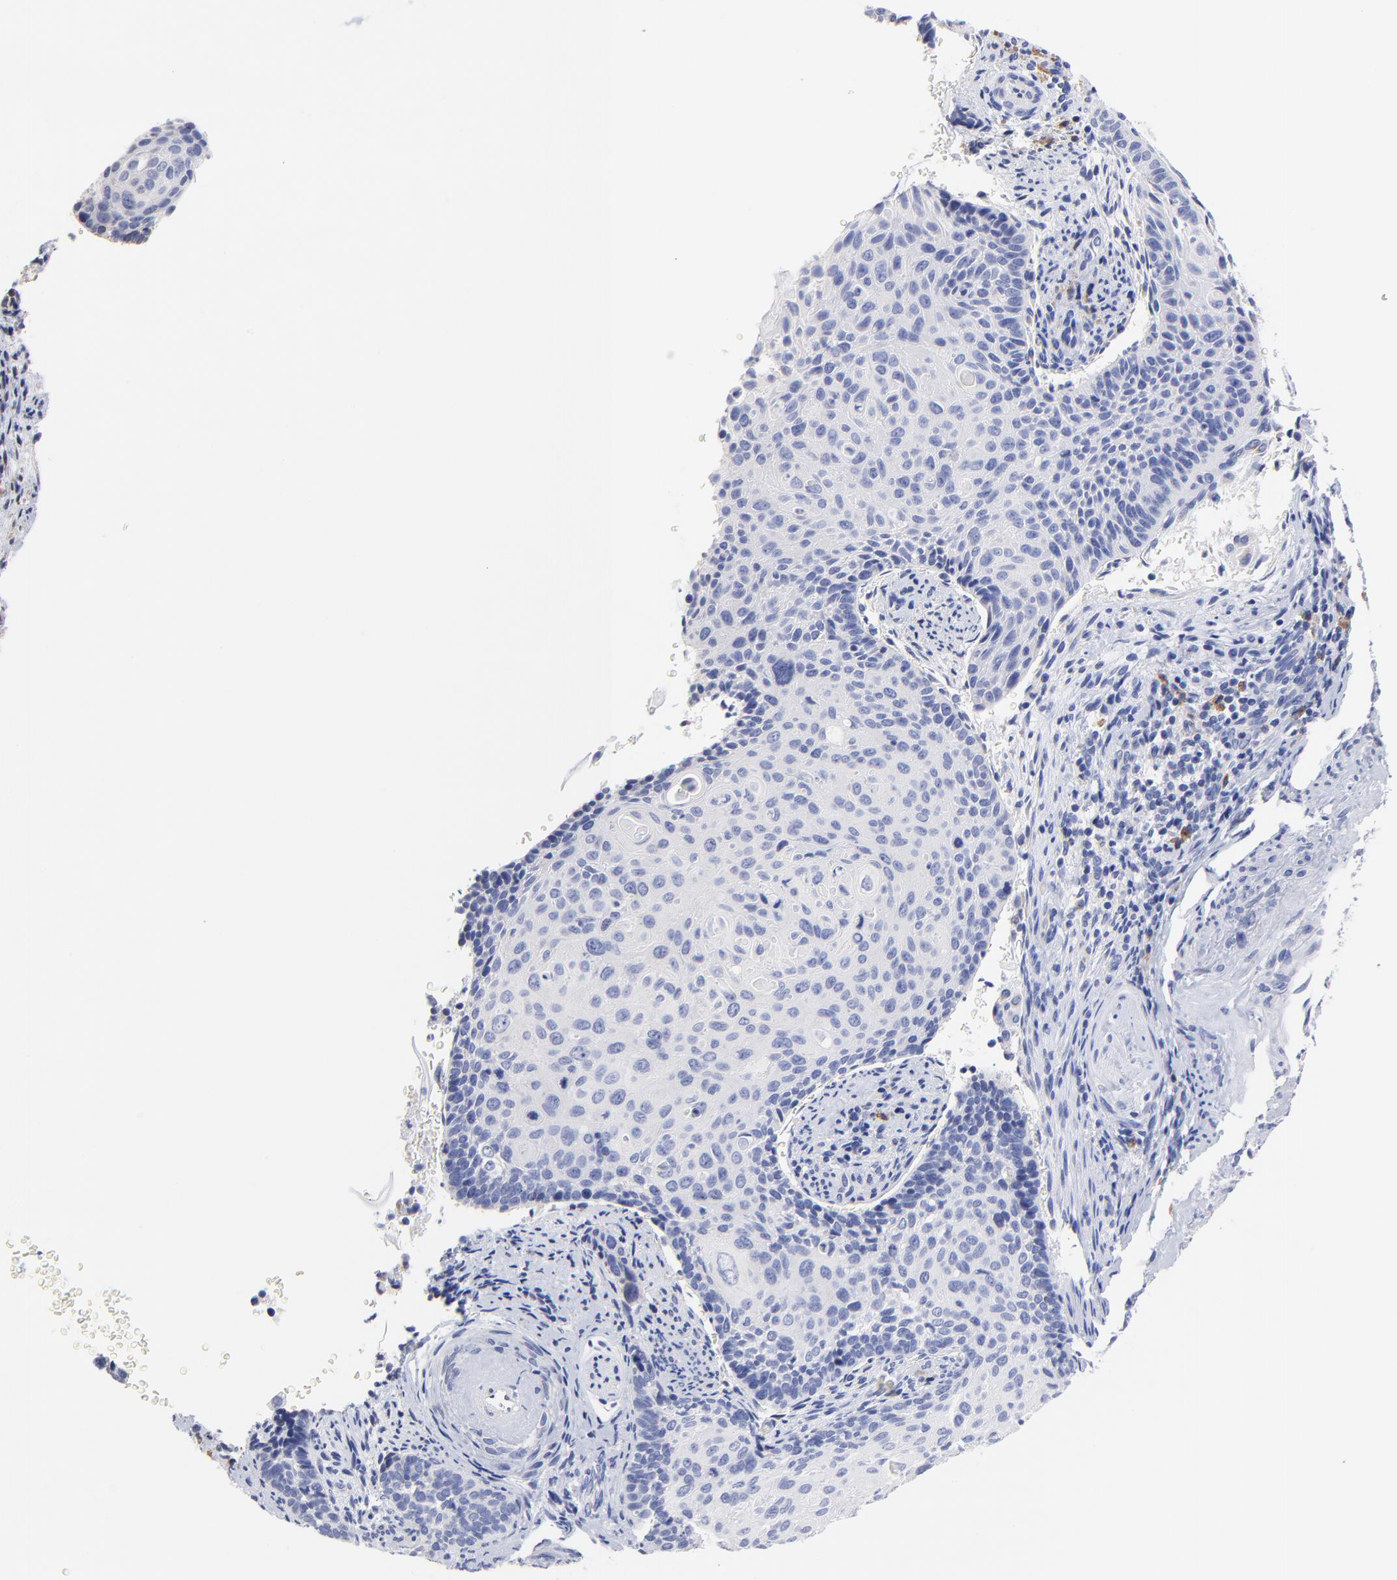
{"staining": {"intensity": "negative", "quantity": "none", "location": "none"}, "tissue": "cervical cancer", "cell_type": "Tumor cells", "image_type": "cancer", "snomed": [{"axis": "morphology", "description": "Squamous cell carcinoma, NOS"}, {"axis": "topography", "description": "Cervix"}], "caption": "Immunohistochemistry (IHC) micrograph of human cervical cancer stained for a protein (brown), which demonstrates no staining in tumor cells. Nuclei are stained in blue.", "gene": "LAX1", "patient": {"sex": "female", "age": 33}}